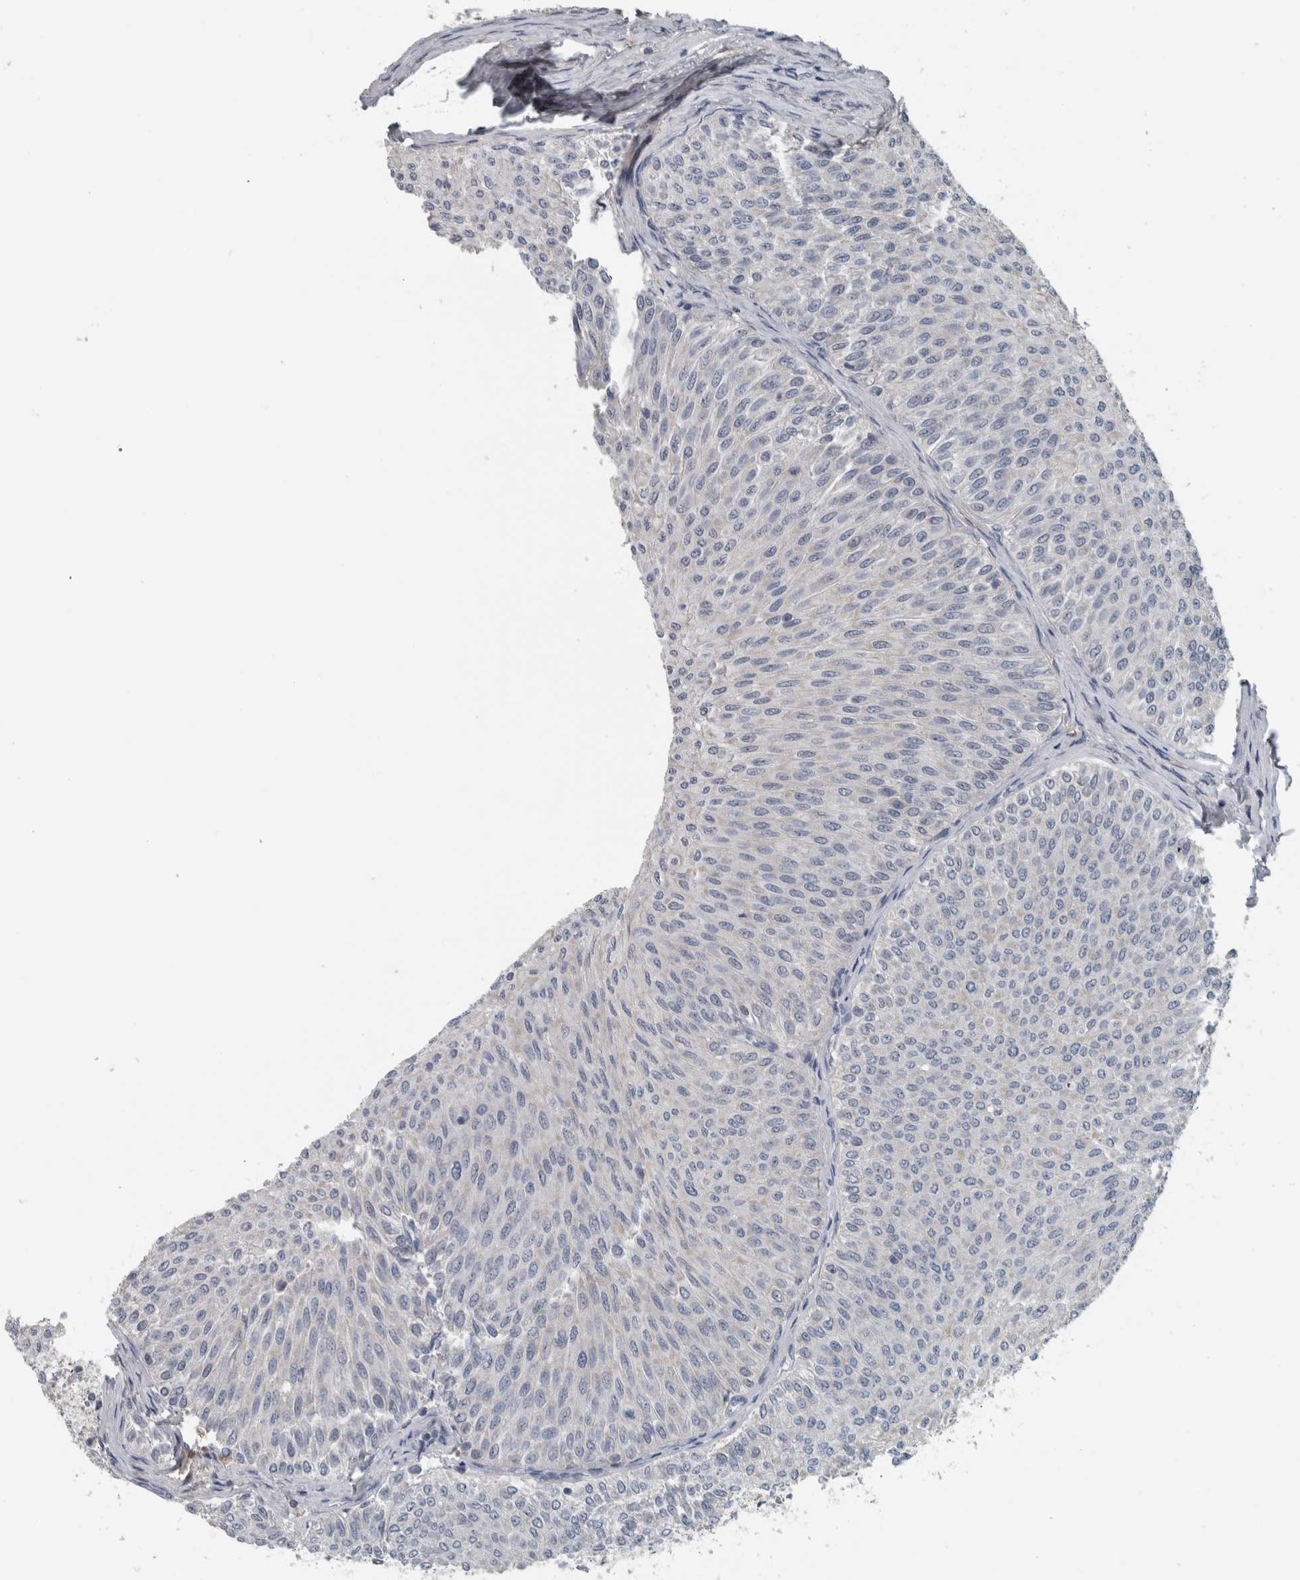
{"staining": {"intensity": "negative", "quantity": "none", "location": "none"}, "tissue": "urothelial cancer", "cell_type": "Tumor cells", "image_type": "cancer", "snomed": [{"axis": "morphology", "description": "Urothelial carcinoma, Low grade"}, {"axis": "topography", "description": "Urinary bladder"}], "caption": "This is an immunohistochemistry (IHC) micrograph of urothelial cancer. There is no expression in tumor cells.", "gene": "ACSF2", "patient": {"sex": "male", "age": 78}}